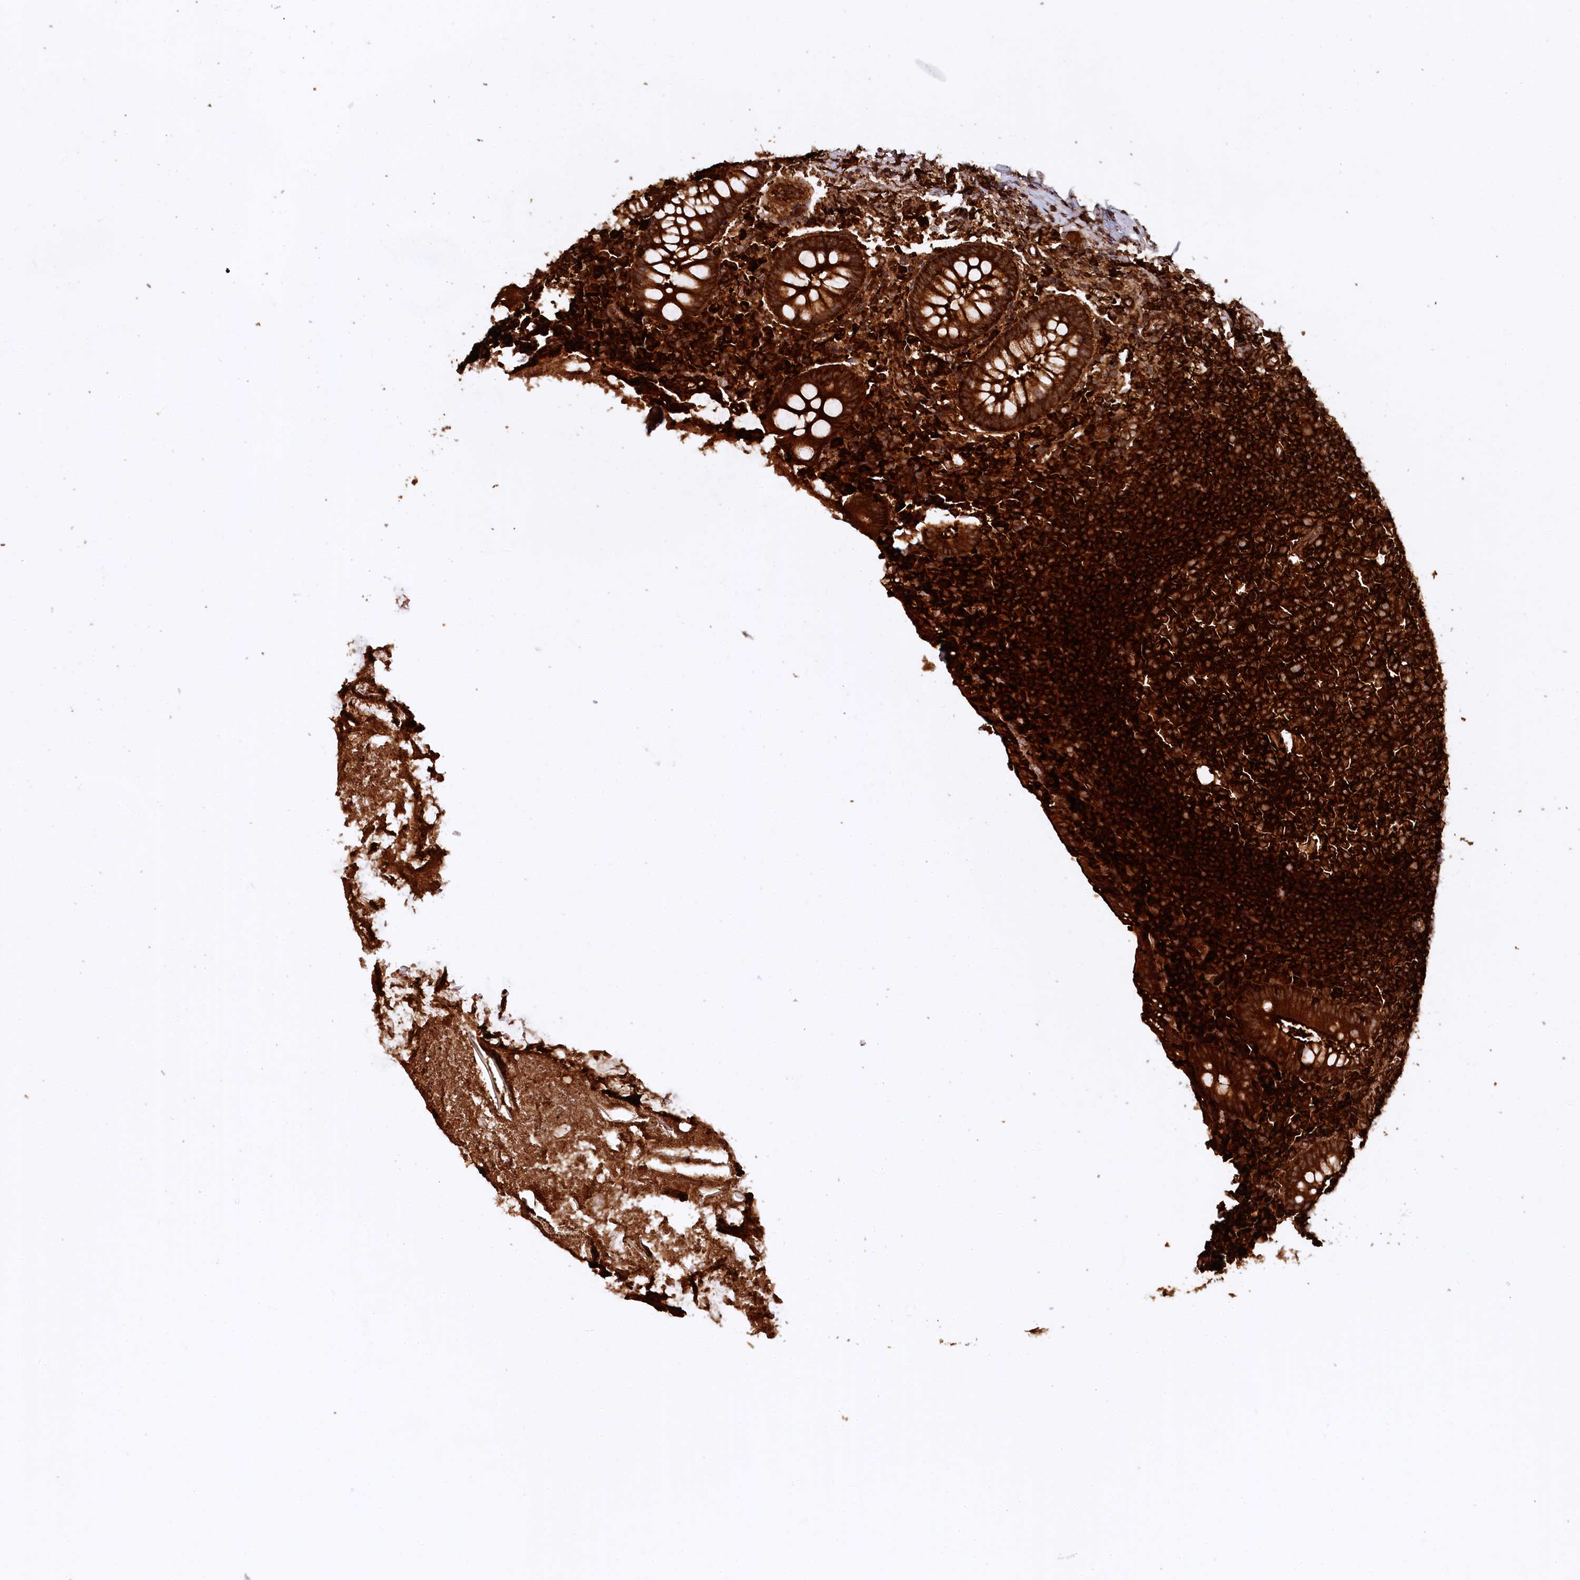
{"staining": {"intensity": "strong", "quantity": ">75%", "location": "cytoplasmic/membranous"}, "tissue": "appendix", "cell_type": "Glandular cells", "image_type": "normal", "snomed": [{"axis": "morphology", "description": "Normal tissue, NOS"}, {"axis": "topography", "description": "Appendix"}], "caption": "This image reveals benign appendix stained with immunohistochemistry (IHC) to label a protein in brown. The cytoplasmic/membranous of glandular cells show strong positivity for the protein. Nuclei are counter-stained blue.", "gene": "STUB1", "patient": {"sex": "female", "age": 17}}